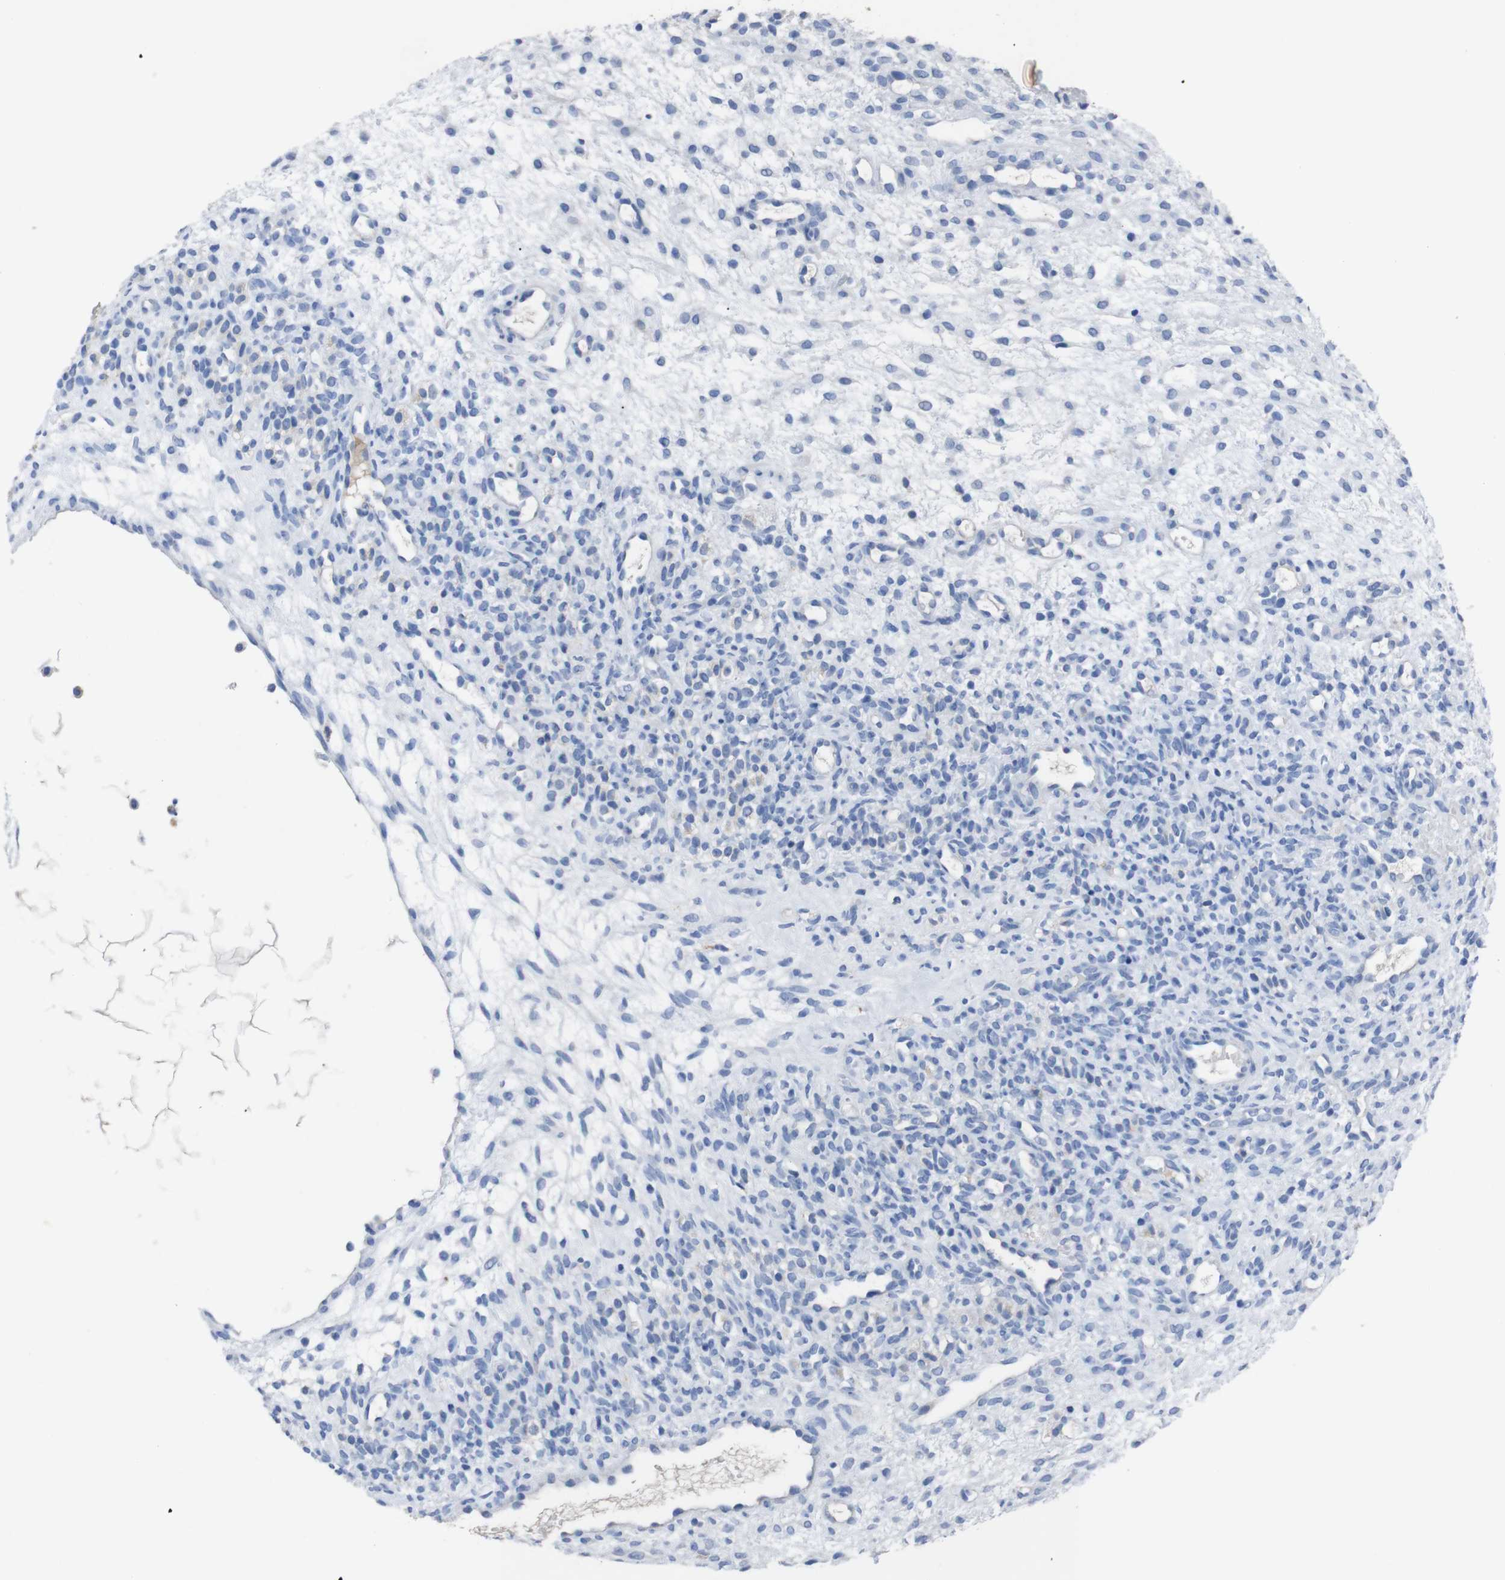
{"staining": {"intensity": "negative", "quantity": "none", "location": "none"}, "tissue": "ovary", "cell_type": "Follicle cells", "image_type": "normal", "snomed": [{"axis": "morphology", "description": "Normal tissue, NOS"}, {"axis": "morphology", "description": "Cyst, NOS"}, {"axis": "topography", "description": "Ovary"}], "caption": "Immunohistochemistry (IHC) micrograph of benign human ovary stained for a protein (brown), which reveals no staining in follicle cells. (DAB immunohistochemistry (IHC) with hematoxylin counter stain).", "gene": "GJB2", "patient": {"sex": "female", "age": 18}}